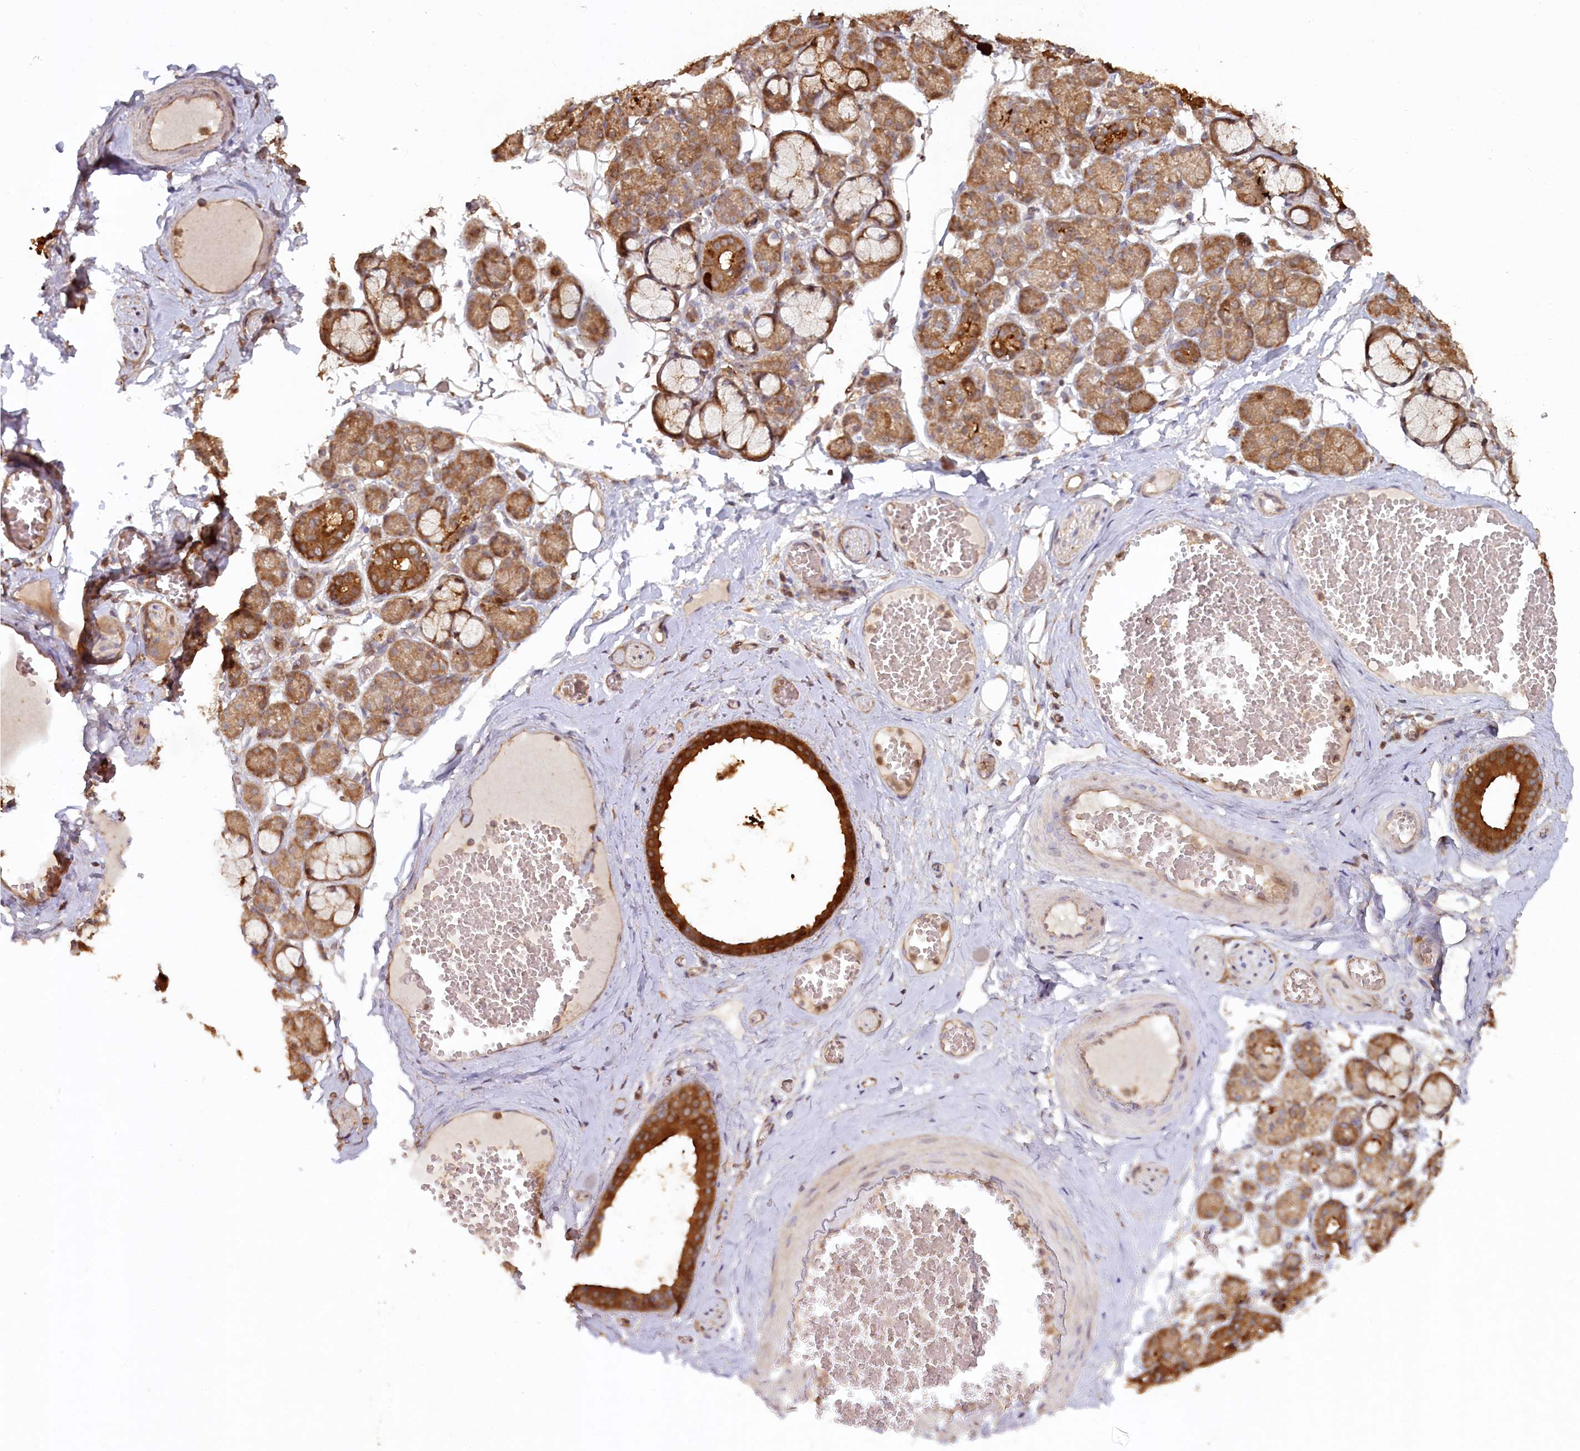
{"staining": {"intensity": "moderate", "quantity": "25%-75%", "location": "cytoplasmic/membranous"}, "tissue": "salivary gland", "cell_type": "Glandular cells", "image_type": "normal", "snomed": [{"axis": "morphology", "description": "Normal tissue, NOS"}, {"axis": "topography", "description": "Salivary gland"}], "caption": "A brown stain labels moderate cytoplasmic/membranous positivity of a protein in glandular cells of normal salivary gland.", "gene": "HAL", "patient": {"sex": "male", "age": 63}}